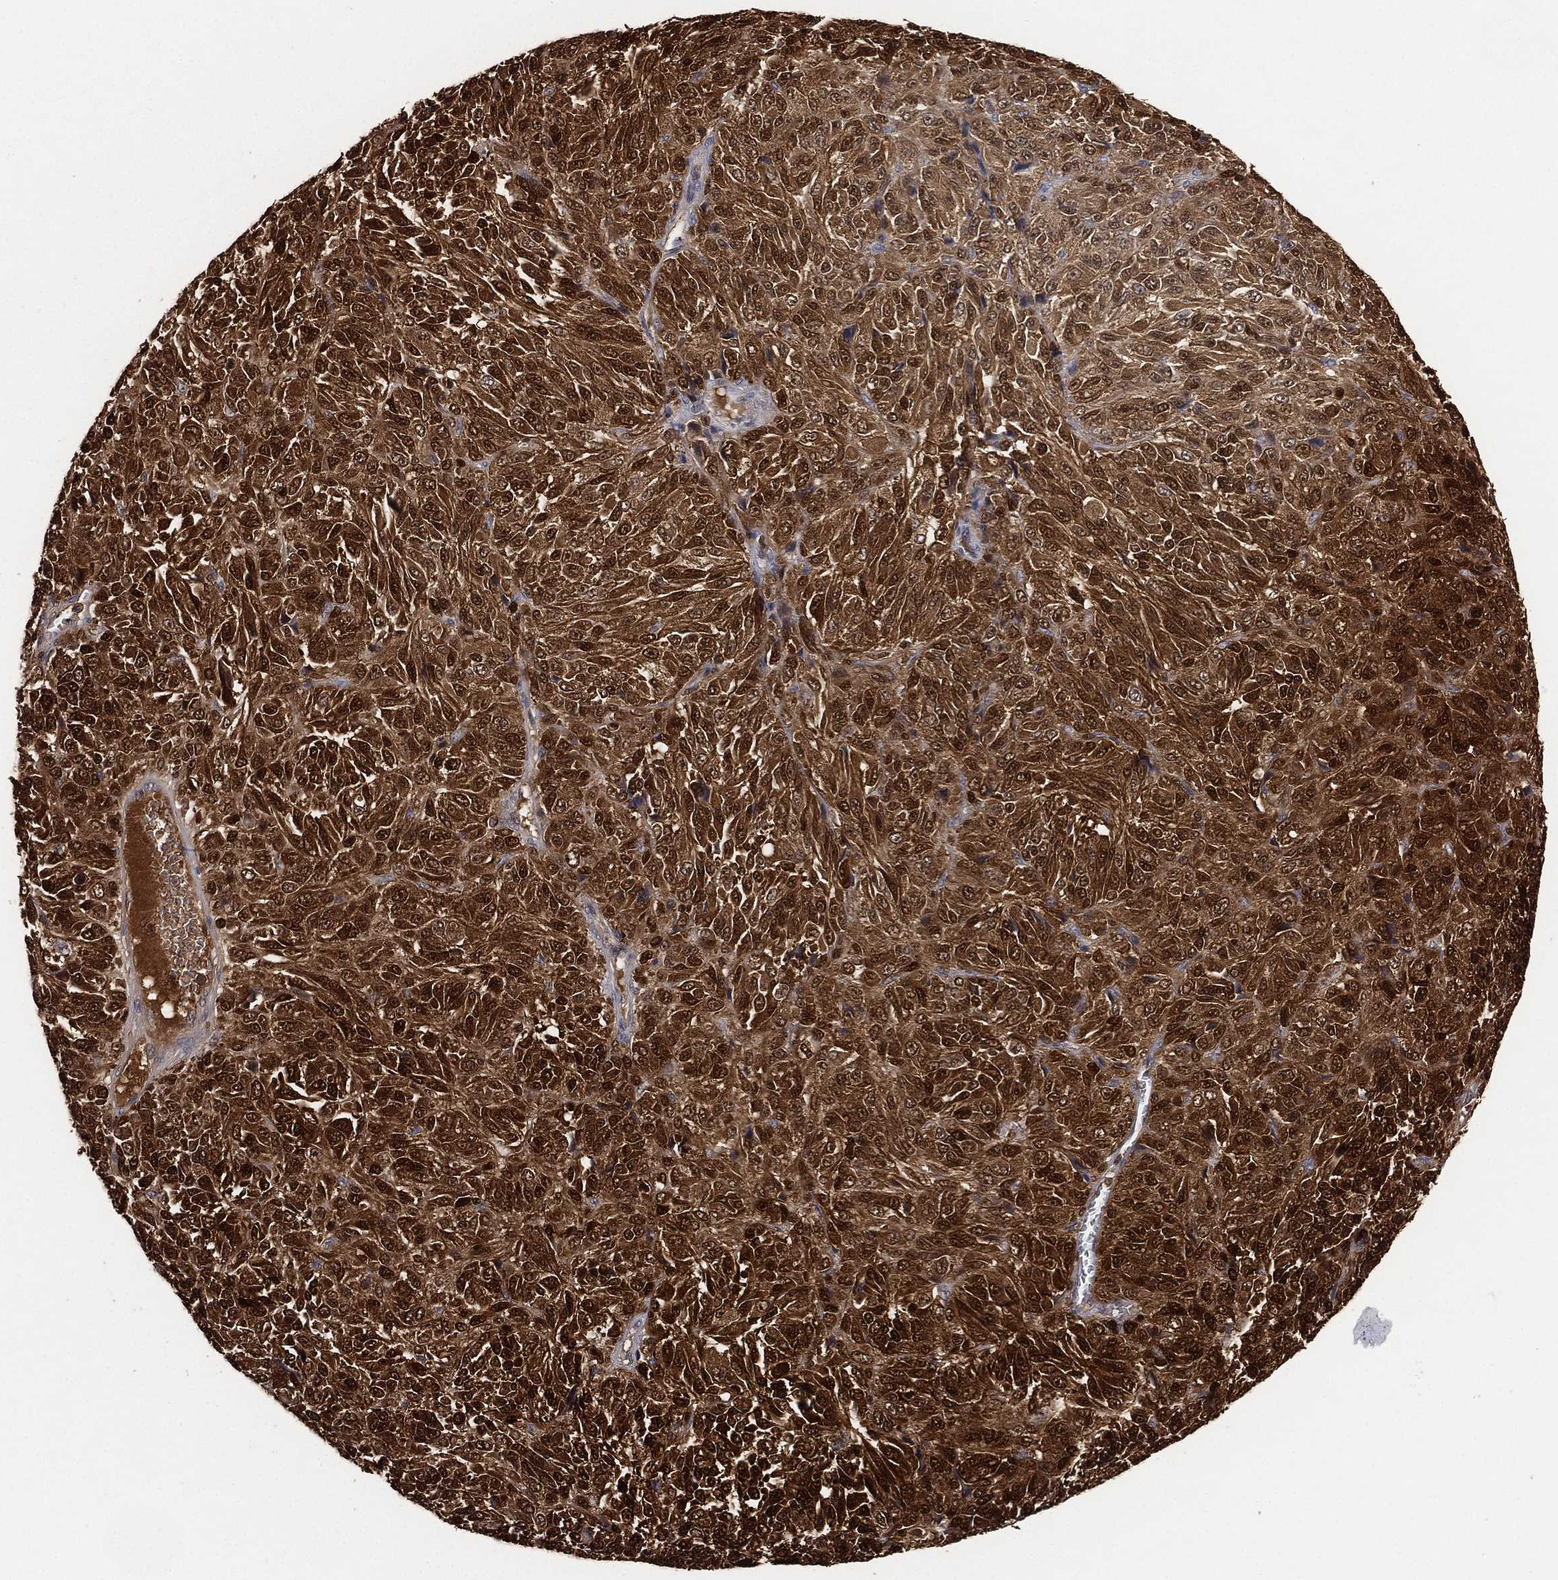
{"staining": {"intensity": "strong", "quantity": ">75%", "location": "cytoplasmic/membranous,nuclear"}, "tissue": "melanoma", "cell_type": "Tumor cells", "image_type": "cancer", "snomed": [{"axis": "morphology", "description": "Malignant melanoma, Metastatic site"}, {"axis": "topography", "description": "Brain"}], "caption": "Brown immunohistochemical staining in malignant melanoma (metastatic site) displays strong cytoplasmic/membranous and nuclear expression in approximately >75% of tumor cells.", "gene": "CRYL1", "patient": {"sex": "female", "age": 56}}